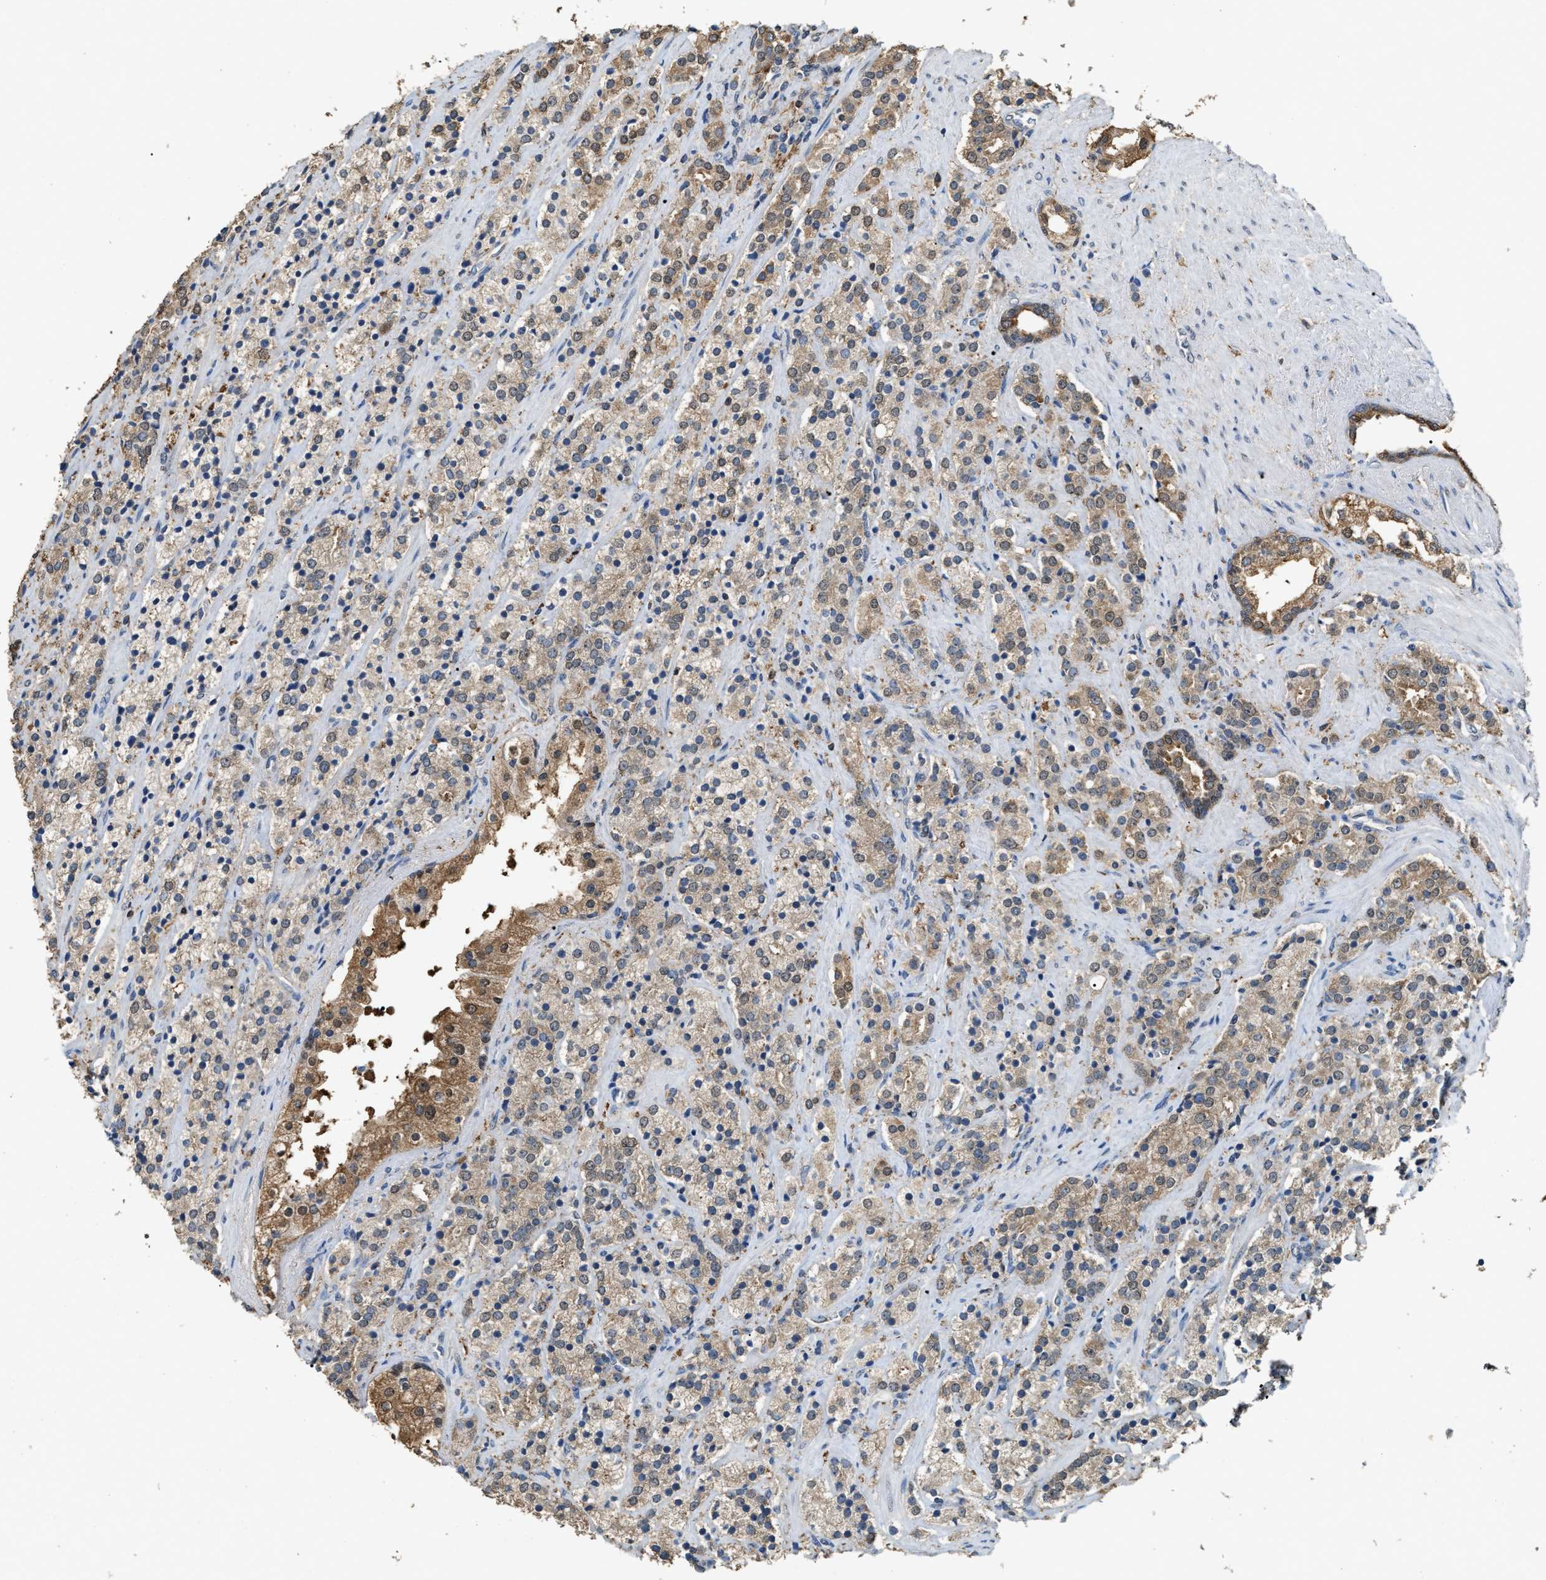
{"staining": {"intensity": "moderate", "quantity": ">75%", "location": "cytoplasmic/membranous"}, "tissue": "prostate cancer", "cell_type": "Tumor cells", "image_type": "cancer", "snomed": [{"axis": "morphology", "description": "Adenocarcinoma, High grade"}, {"axis": "topography", "description": "Prostate"}], "caption": "Protein staining displays moderate cytoplasmic/membranous staining in about >75% of tumor cells in prostate cancer.", "gene": "GCN1", "patient": {"sex": "male", "age": 71}}